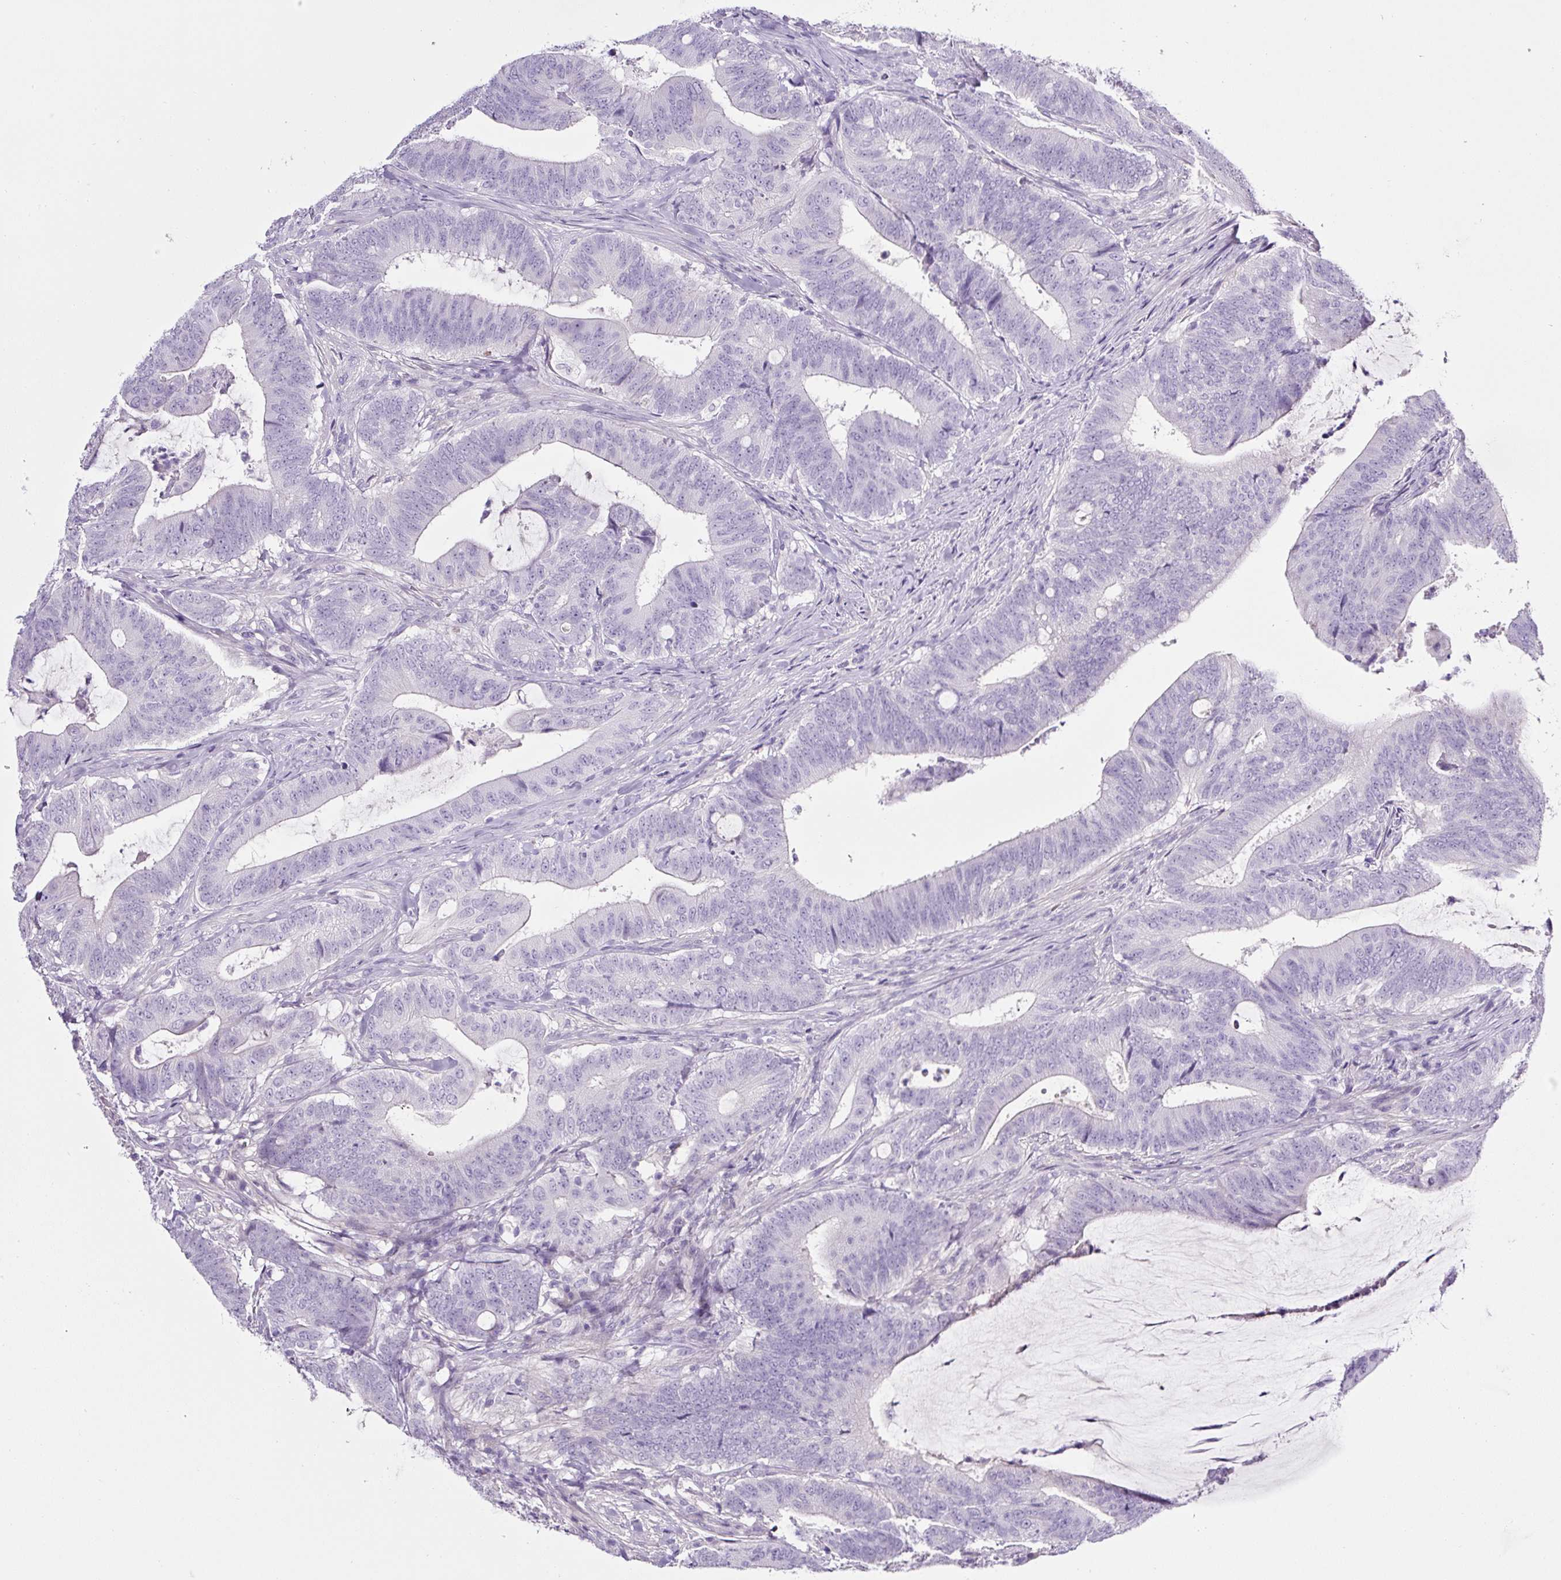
{"staining": {"intensity": "negative", "quantity": "none", "location": "none"}, "tissue": "colorectal cancer", "cell_type": "Tumor cells", "image_type": "cancer", "snomed": [{"axis": "morphology", "description": "Adenocarcinoma, NOS"}, {"axis": "topography", "description": "Colon"}], "caption": "Tumor cells show no significant protein expression in colorectal cancer (adenocarcinoma). The staining was performed using DAB (3,3'-diaminobenzidine) to visualize the protein expression in brown, while the nuclei were stained in blue with hematoxylin (Magnification: 20x).", "gene": "OR14A2", "patient": {"sex": "female", "age": 43}}